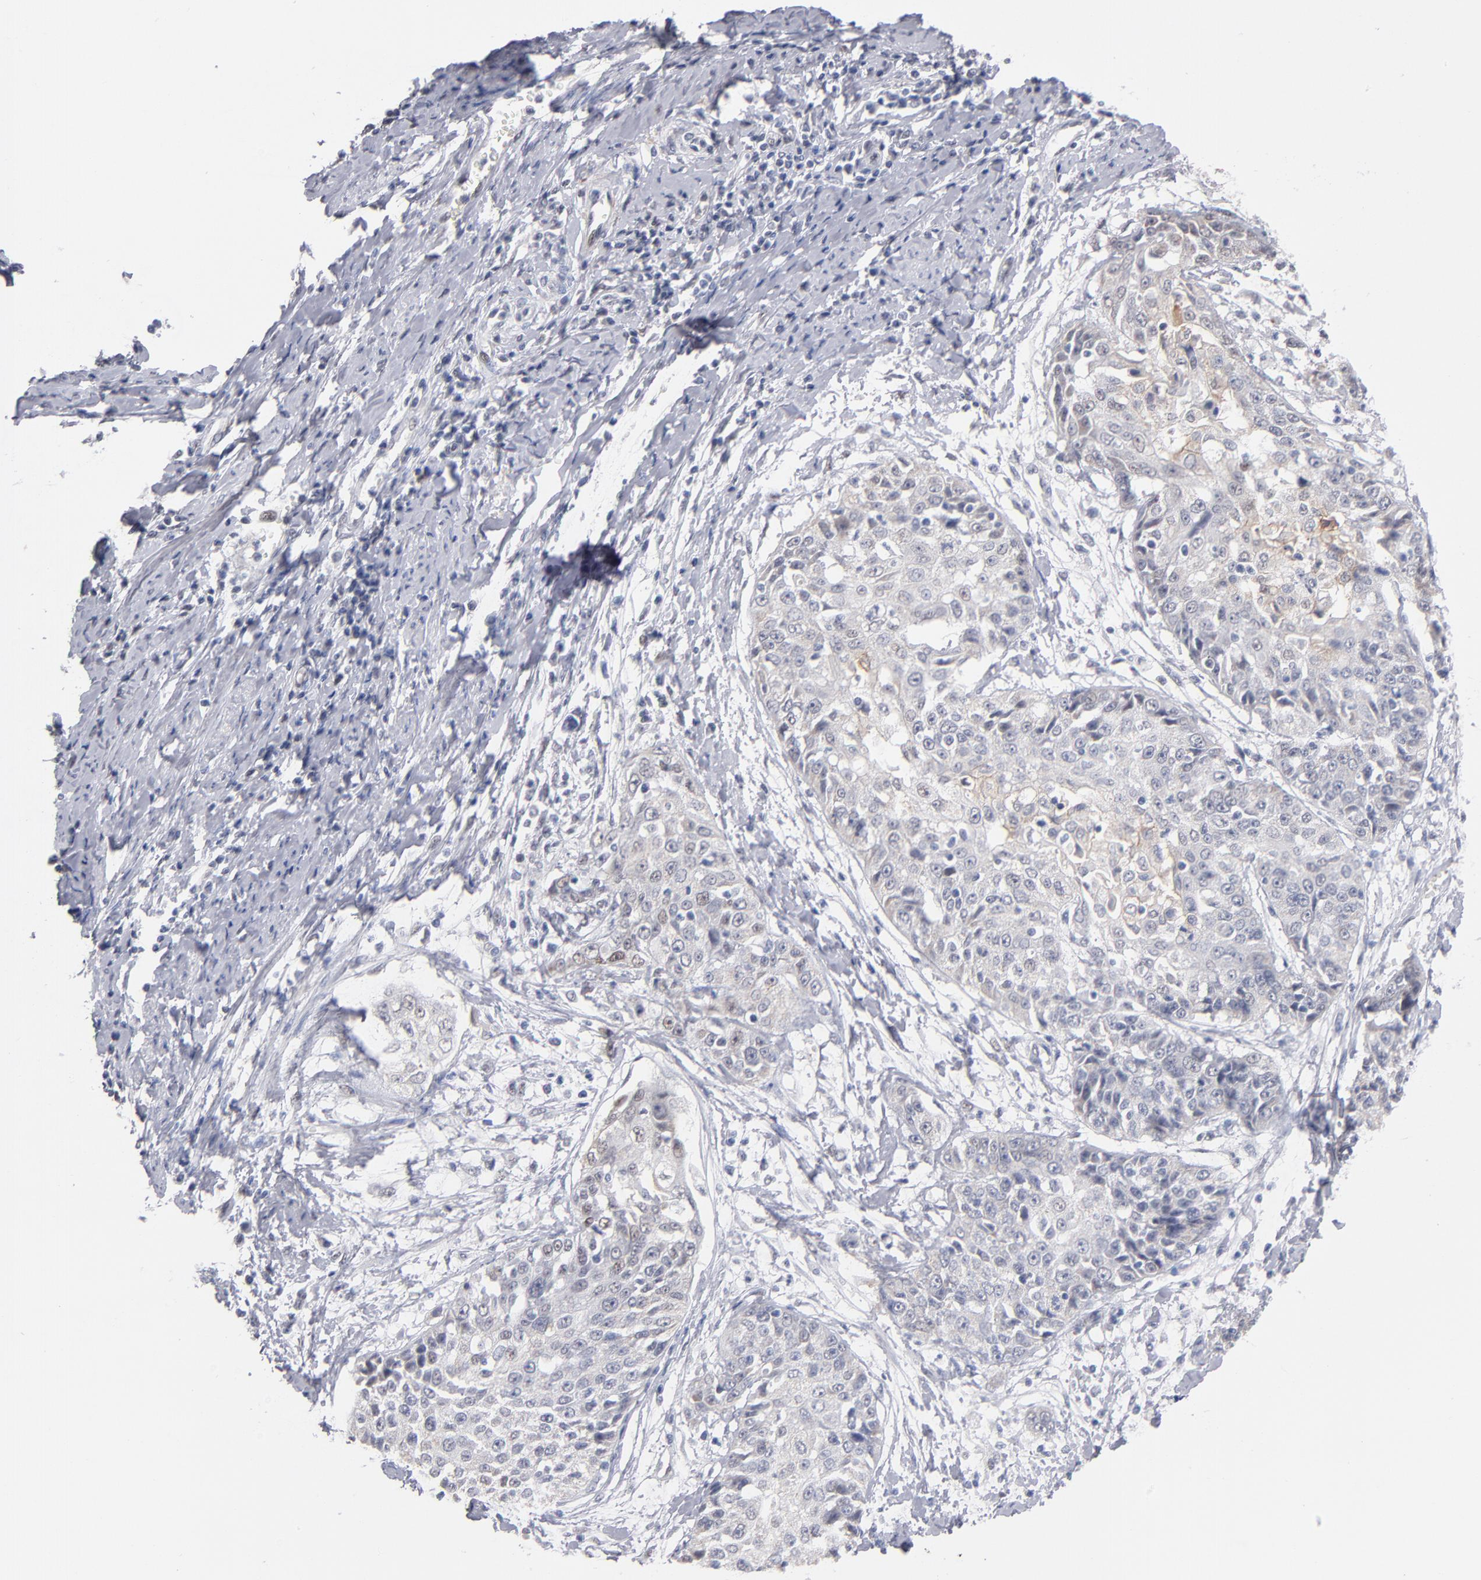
{"staining": {"intensity": "weak", "quantity": "<25%", "location": "cytoplasmic/membranous,nuclear"}, "tissue": "cervical cancer", "cell_type": "Tumor cells", "image_type": "cancer", "snomed": [{"axis": "morphology", "description": "Squamous cell carcinoma, NOS"}, {"axis": "topography", "description": "Cervix"}], "caption": "Cervical cancer was stained to show a protein in brown. There is no significant expression in tumor cells.", "gene": "MN1", "patient": {"sex": "female", "age": 64}}